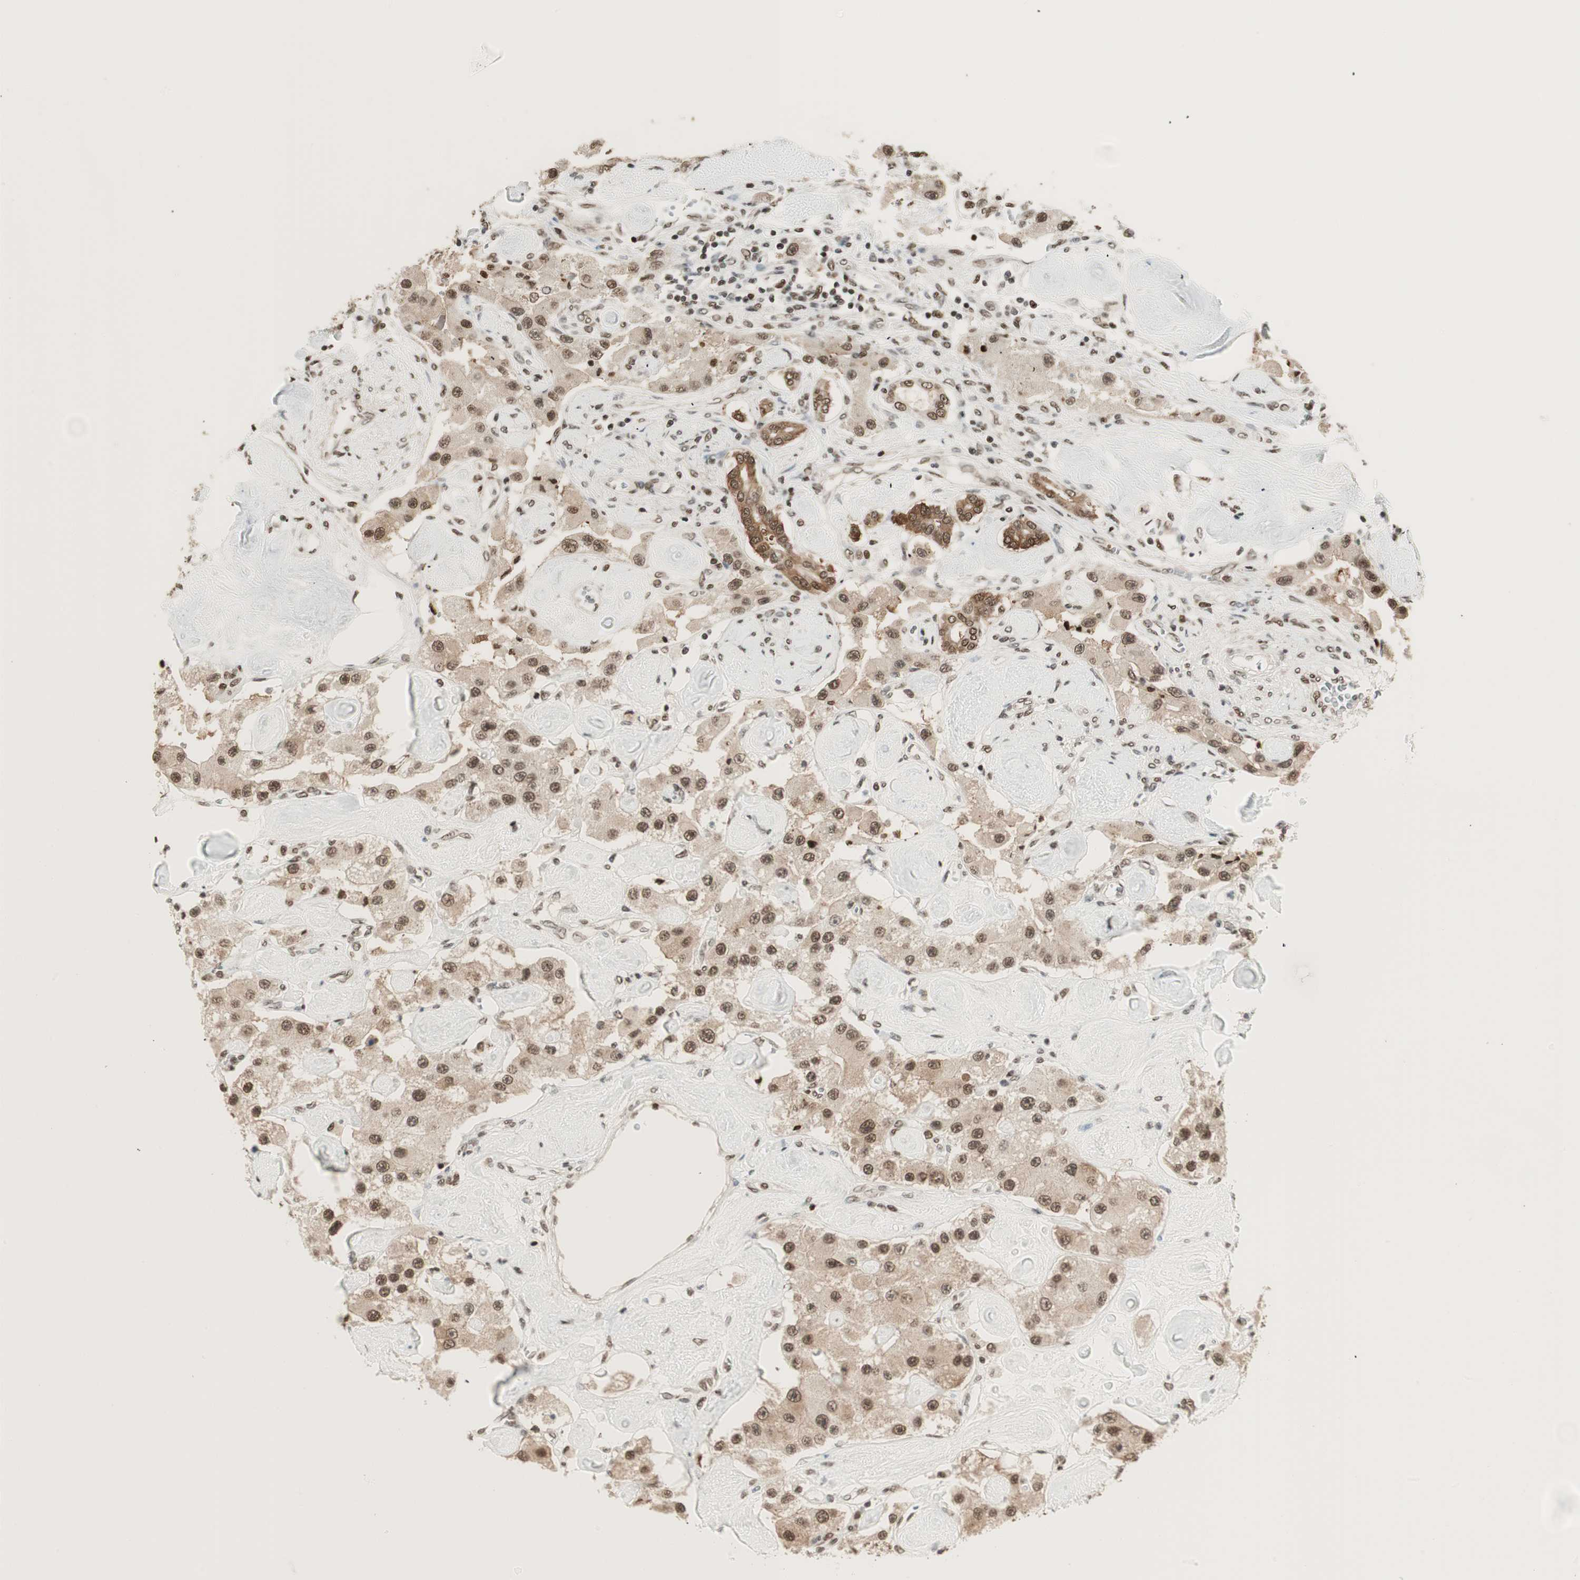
{"staining": {"intensity": "moderate", "quantity": ">75%", "location": "cytoplasmic/membranous,nuclear"}, "tissue": "carcinoid", "cell_type": "Tumor cells", "image_type": "cancer", "snomed": [{"axis": "morphology", "description": "Carcinoid, malignant, NOS"}, {"axis": "topography", "description": "Pancreas"}], "caption": "The immunohistochemical stain highlights moderate cytoplasmic/membranous and nuclear staining in tumor cells of malignant carcinoid tissue. (Stains: DAB in brown, nuclei in blue, Microscopy: brightfield microscopy at high magnification).", "gene": "SMARCE1", "patient": {"sex": "male", "age": 41}}